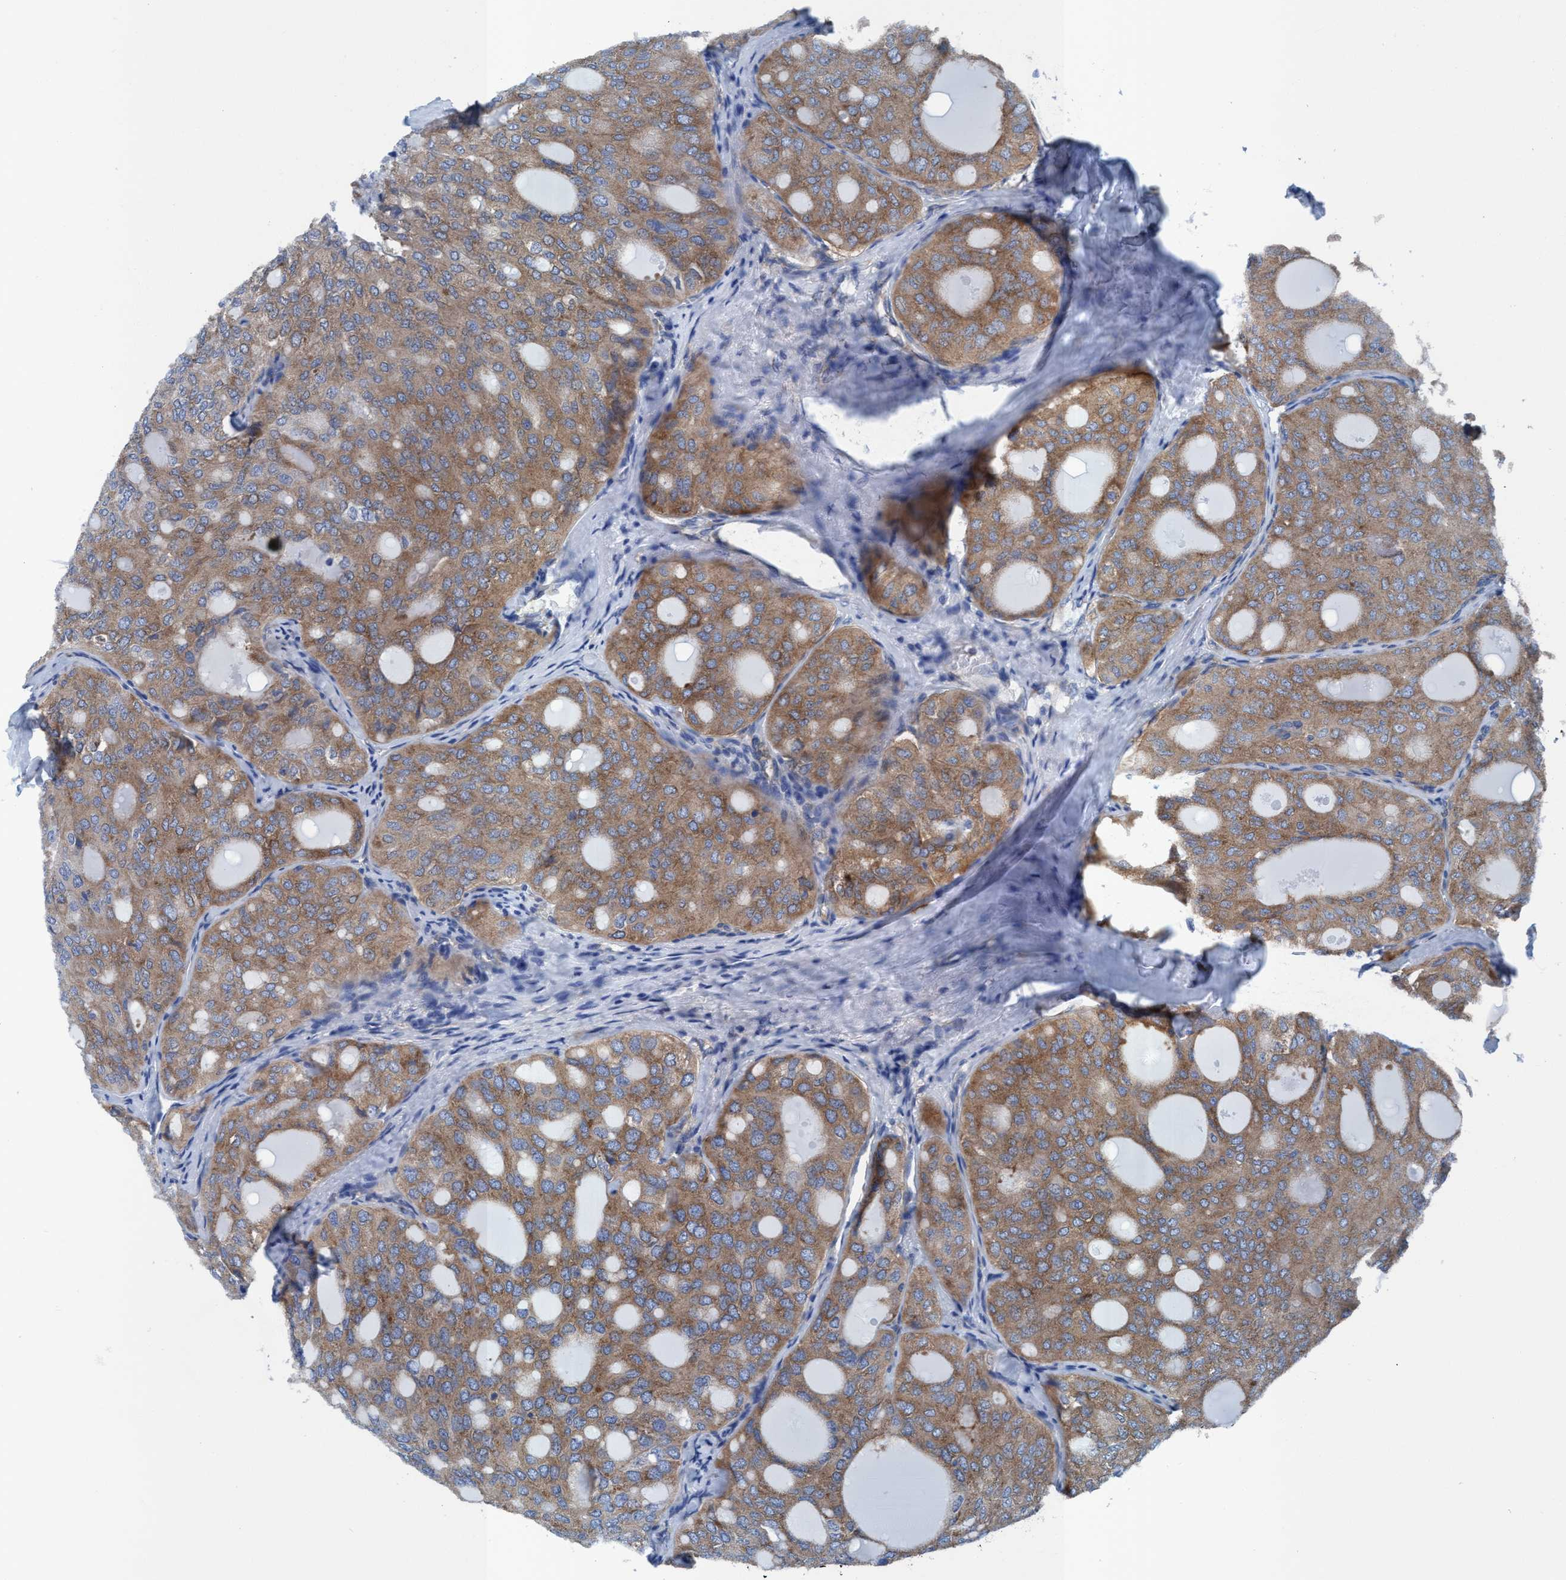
{"staining": {"intensity": "moderate", "quantity": ">75%", "location": "cytoplasmic/membranous"}, "tissue": "thyroid cancer", "cell_type": "Tumor cells", "image_type": "cancer", "snomed": [{"axis": "morphology", "description": "Follicular adenoma carcinoma, NOS"}, {"axis": "topography", "description": "Thyroid gland"}], "caption": "This is a photomicrograph of IHC staining of thyroid cancer (follicular adenoma carcinoma), which shows moderate expression in the cytoplasmic/membranous of tumor cells.", "gene": "NMT1", "patient": {"sex": "male", "age": 75}}